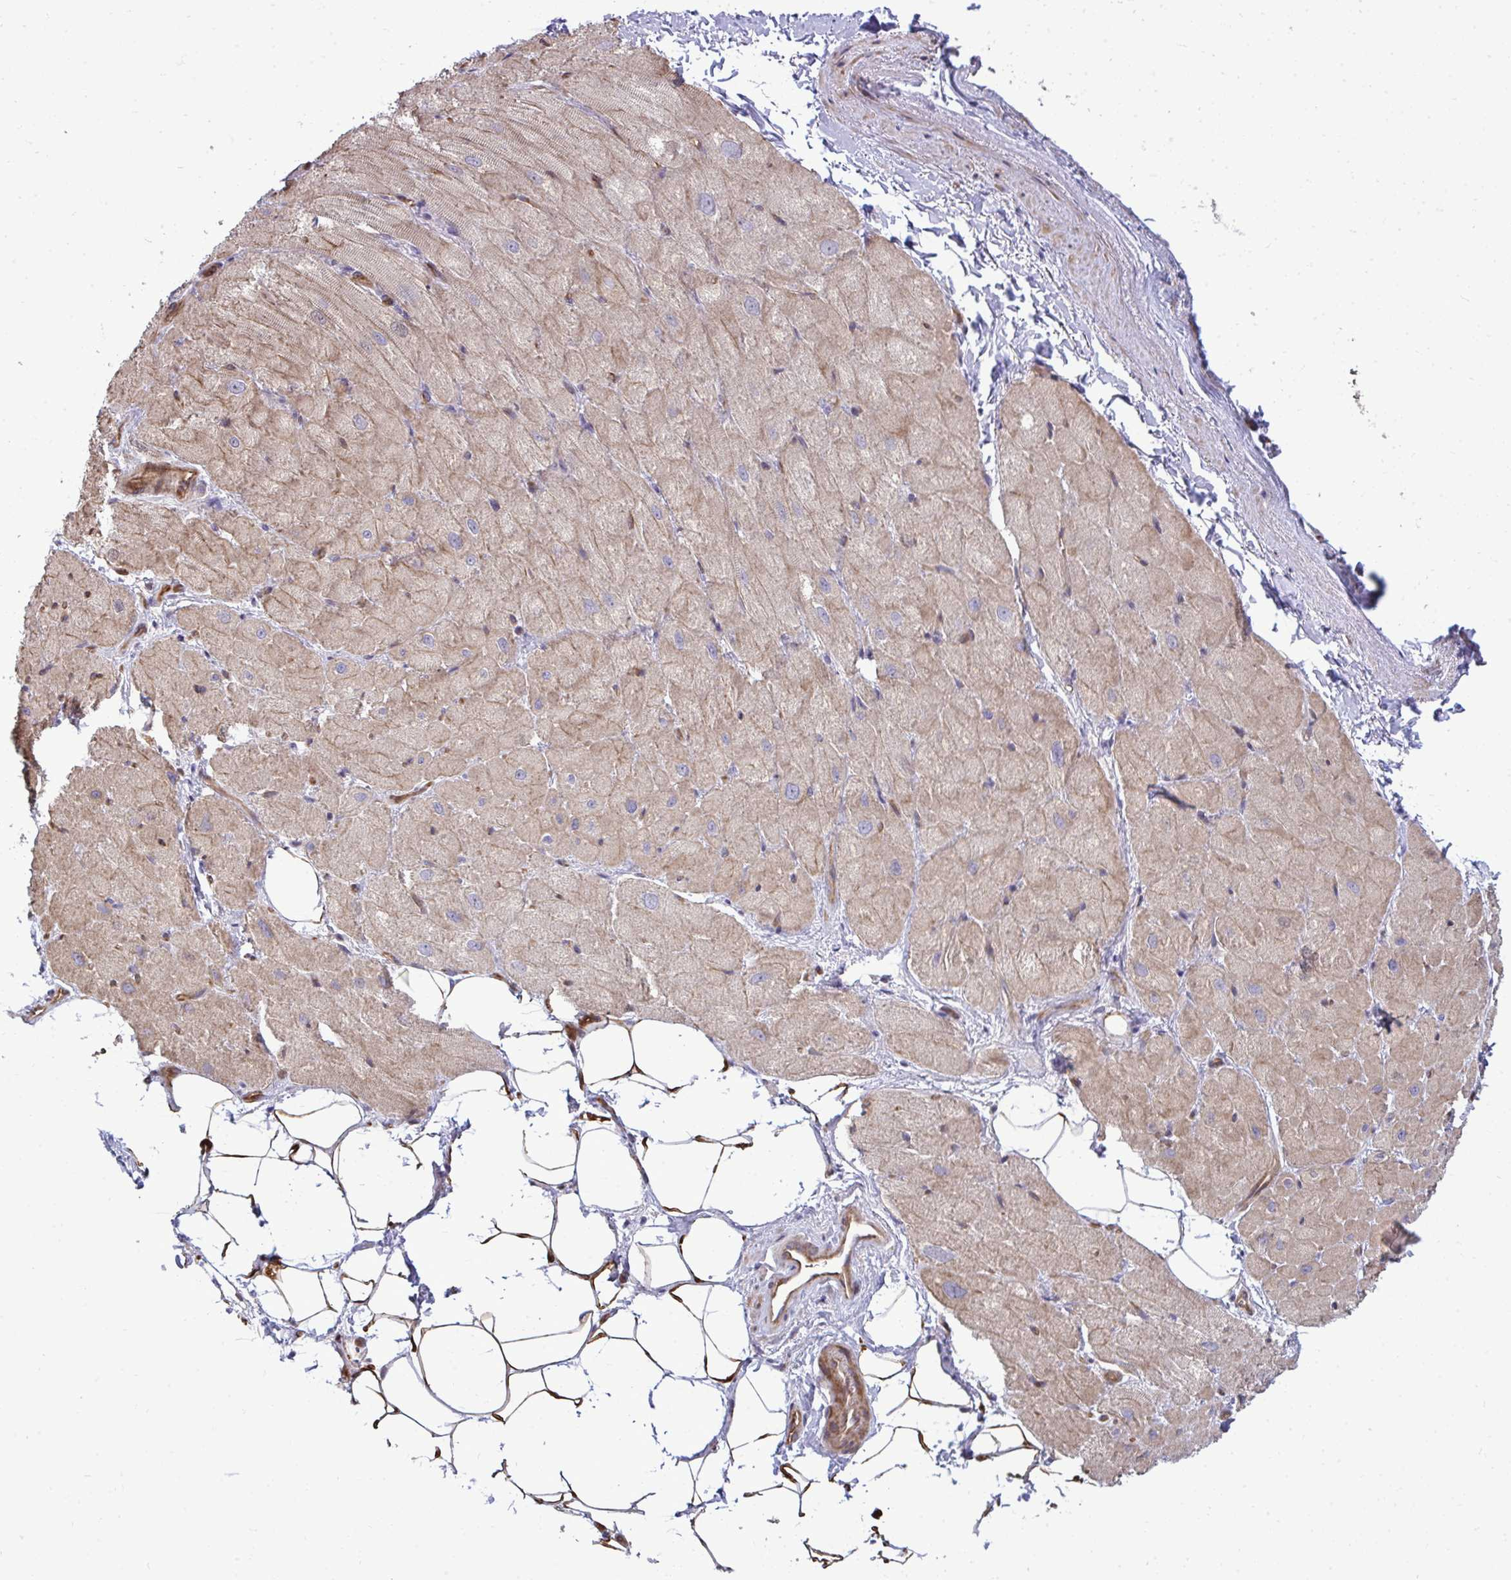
{"staining": {"intensity": "moderate", "quantity": ">75%", "location": "cytoplasmic/membranous"}, "tissue": "heart muscle", "cell_type": "Cardiomyocytes", "image_type": "normal", "snomed": [{"axis": "morphology", "description": "Normal tissue, NOS"}, {"axis": "topography", "description": "Heart"}], "caption": "IHC (DAB) staining of normal human heart muscle displays moderate cytoplasmic/membranous protein staining in approximately >75% of cardiomyocytes.", "gene": "ZSCAN9", "patient": {"sex": "male", "age": 62}}